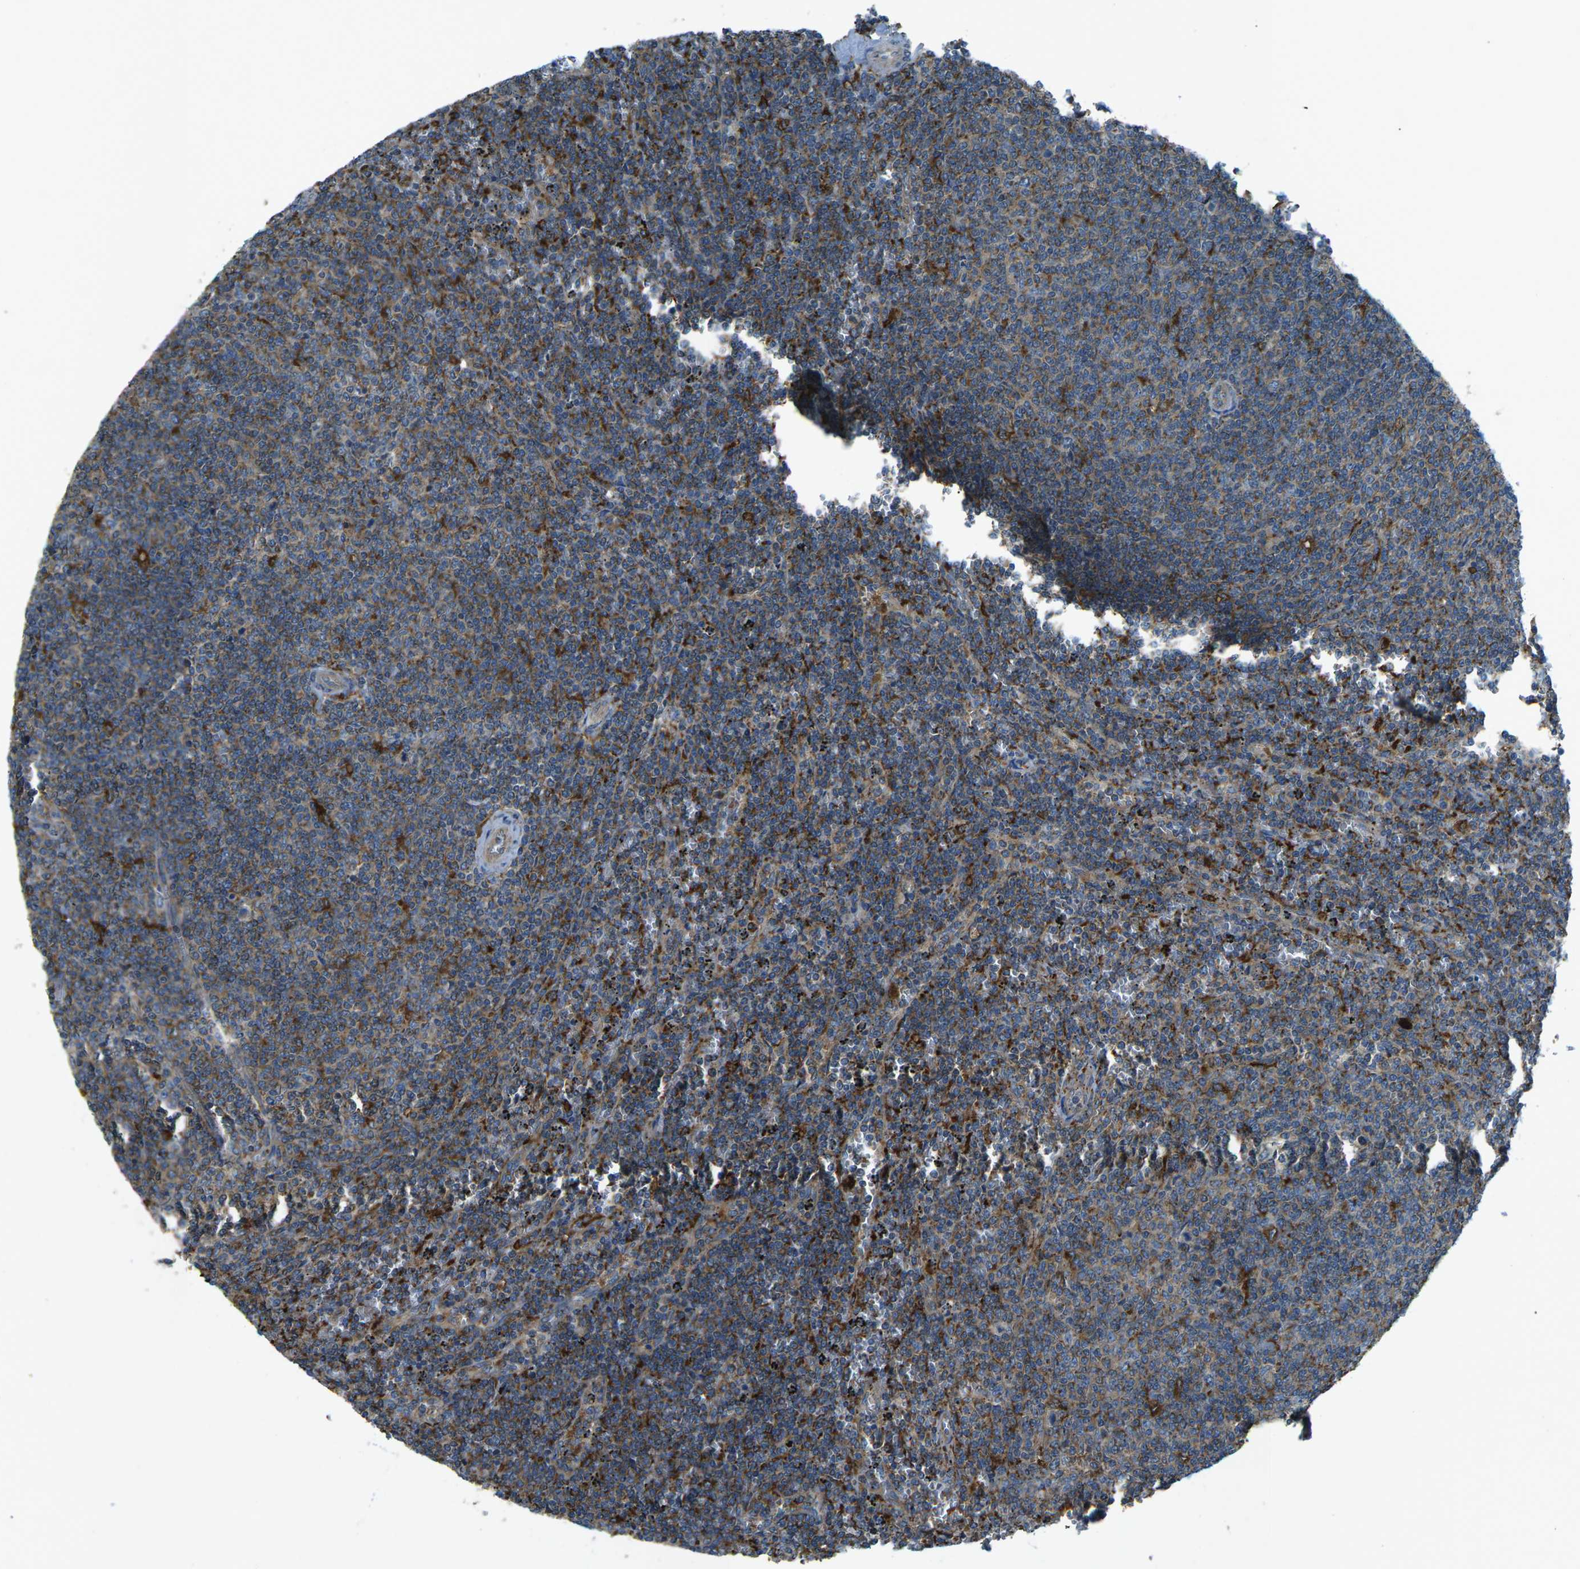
{"staining": {"intensity": "moderate", "quantity": "25%-75%", "location": "cytoplasmic/membranous"}, "tissue": "lymphoma", "cell_type": "Tumor cells", "image_type": "cancer", "snomed": [{"axis": "morphology", "description": "Malignant lymphoma, non-Hodgkin's type, Low grade"}, {"axis": "topography", "description": "Spleen"}], "caption": "The micrograph demonstrates immunohistochemical staining of lymphoma. There is moderate cytoplasmic/membranous positivity is identified in about 25%-75% of tumor cells.", "gene": "CDK17", "patient": {"sex": "female", "age": 50}}